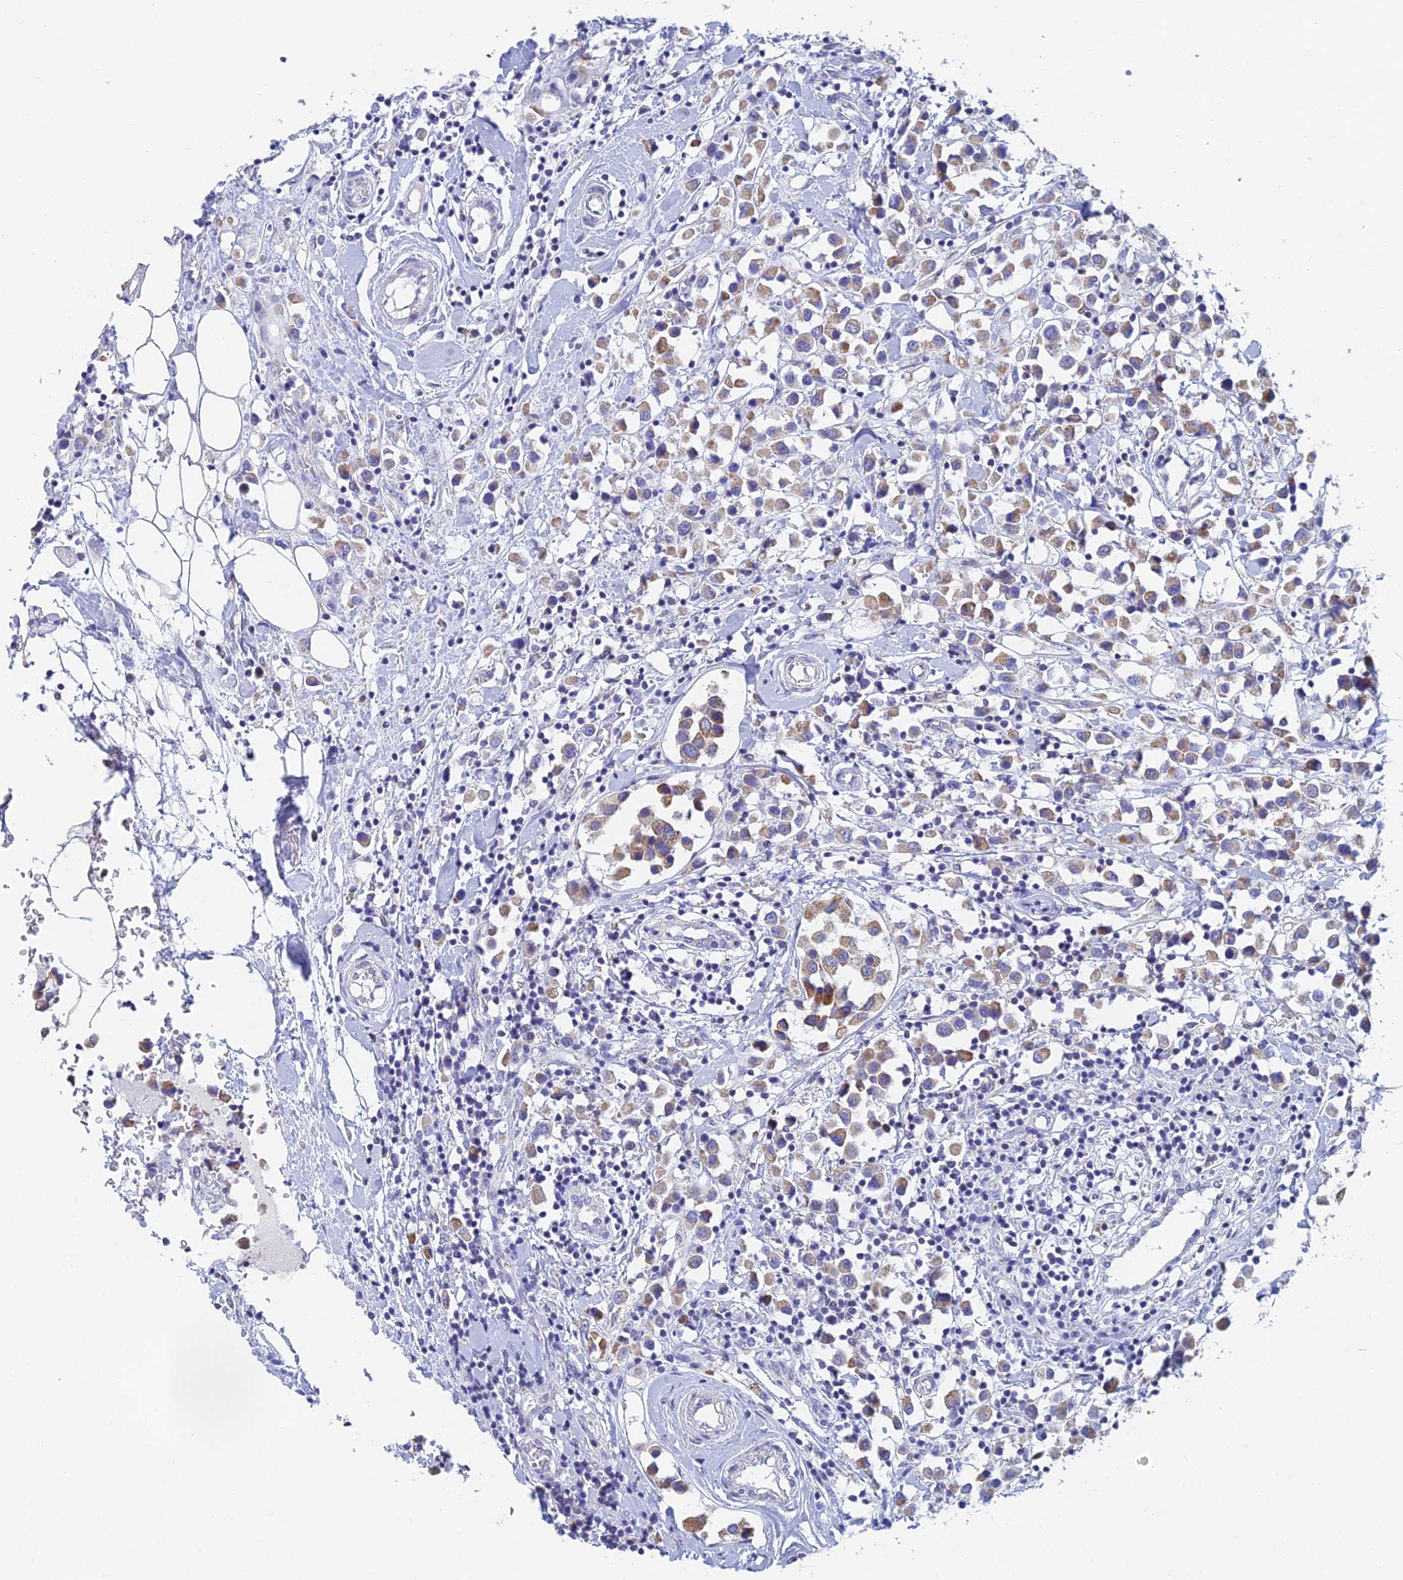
{"staining": {"intensity": "moderate", "quantity": ">75%", "location": "cytoplasmic/membranous"}, "tissue": "breast cancer", "cell_type": "Tumor cells", "image_type": "cancer", "snomed": [{"axis": "morphology", "description": "Duct carcinoma"}, {"axis": "topography", "description": "Breast"}], "caption": "Protein staining reveals moderate cytoplasmic/membranous expression in approximately >75% of tumor cells in breast cancer. (DAB (3,3'-diaminobenzidine) = brown stain, brightfield microscopy at high magnification).", "gene": "ACSM1", "patient": {"sex": "female", "age": 61}}